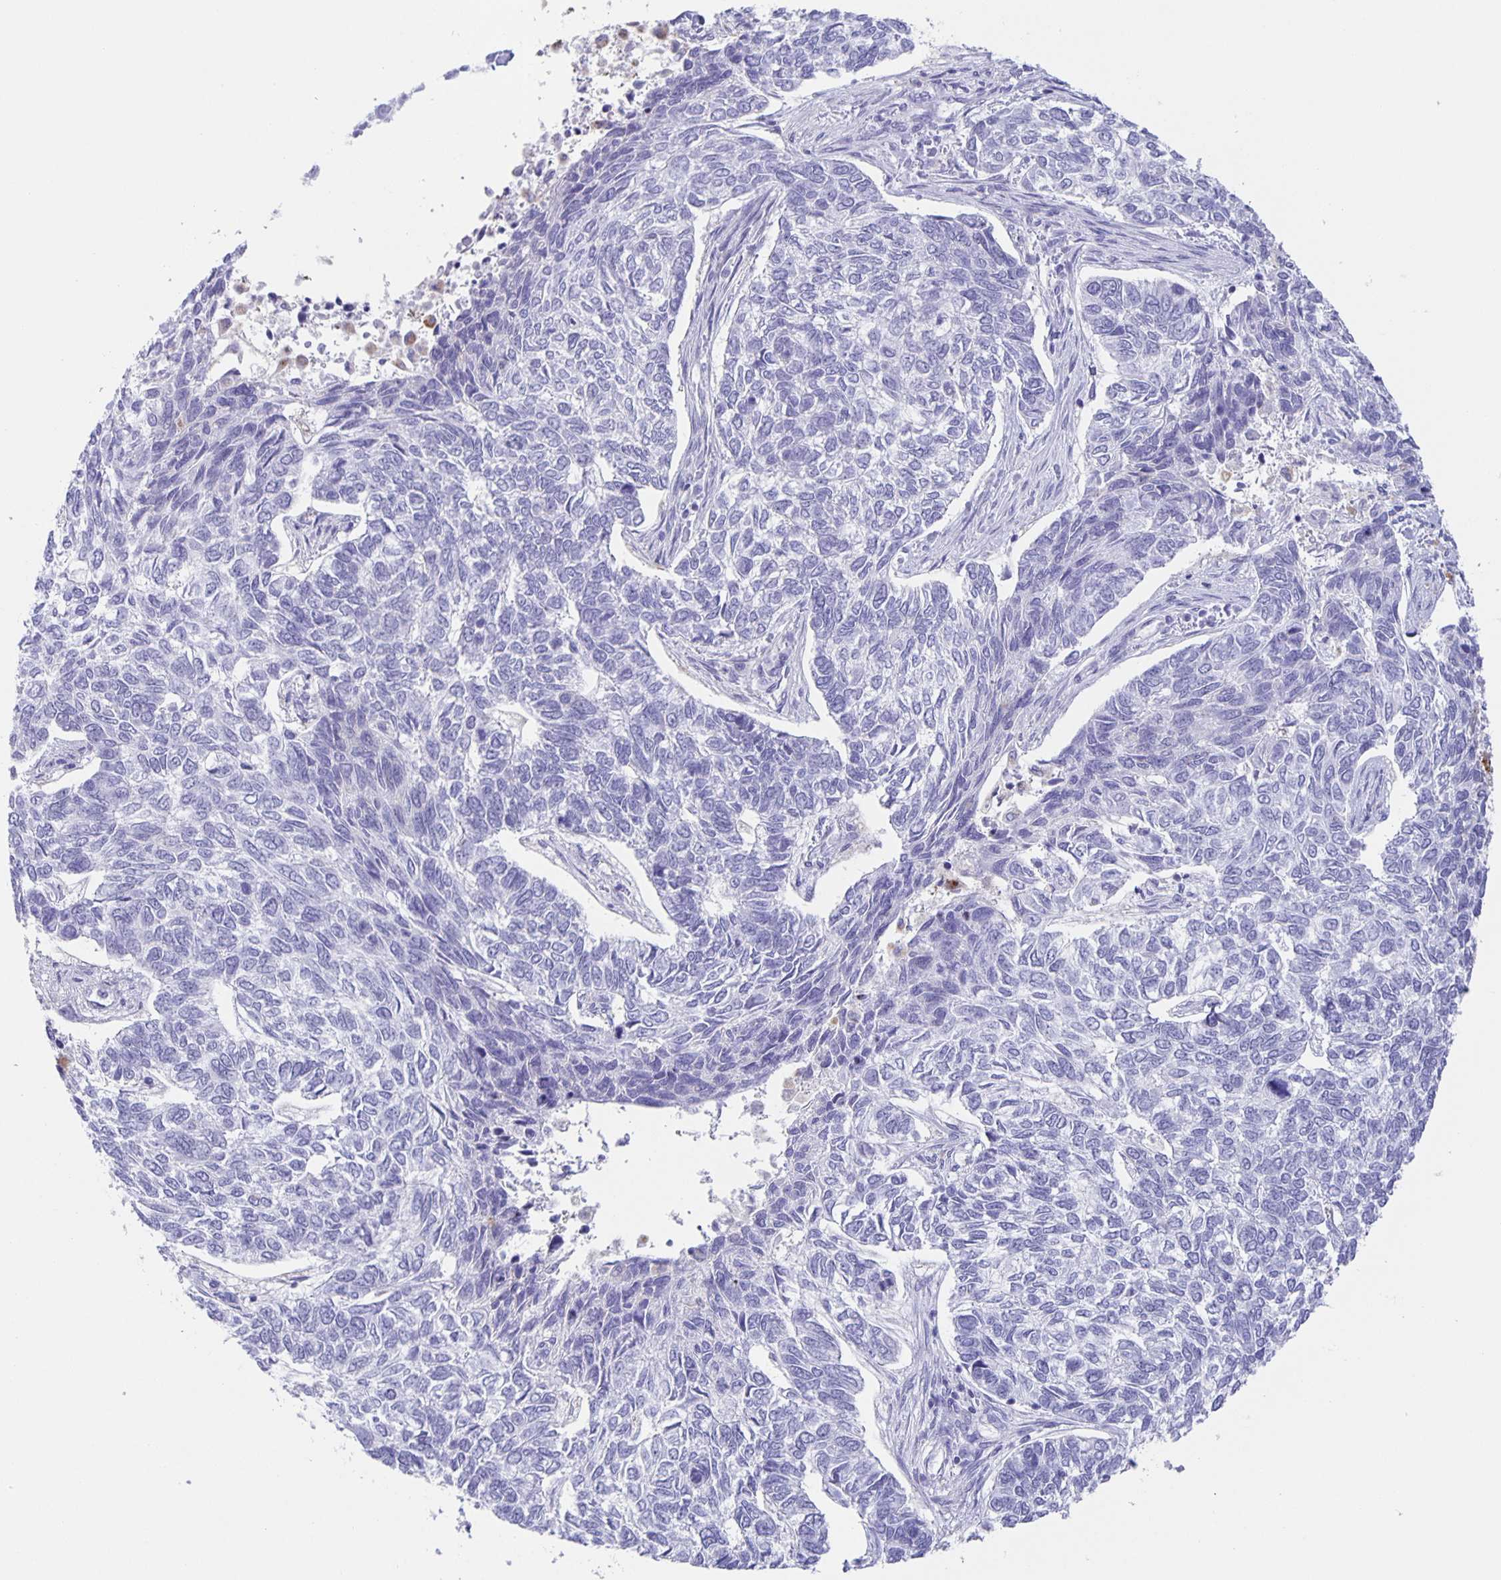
{"staining": {"intensity": "negative", "quantity": "none", "location": "none"}, "tissue": "skin cancer", "cell_type": "Tumor cells", "image_type": "cancer", "snomed": [{"axis": "morphology", "description": "Basal cell carcinoma"}, {"axis": "topography", "description": "Skin"}], "caption": "High power microscopy photomicrograph of an immunohistochemistry (IHC) micrograph of basal cell carcinoma (skin), revealing no significant staining in tumor cells.", "gene": "LIPA", "patient": {"sex": "female", "age": 65}}